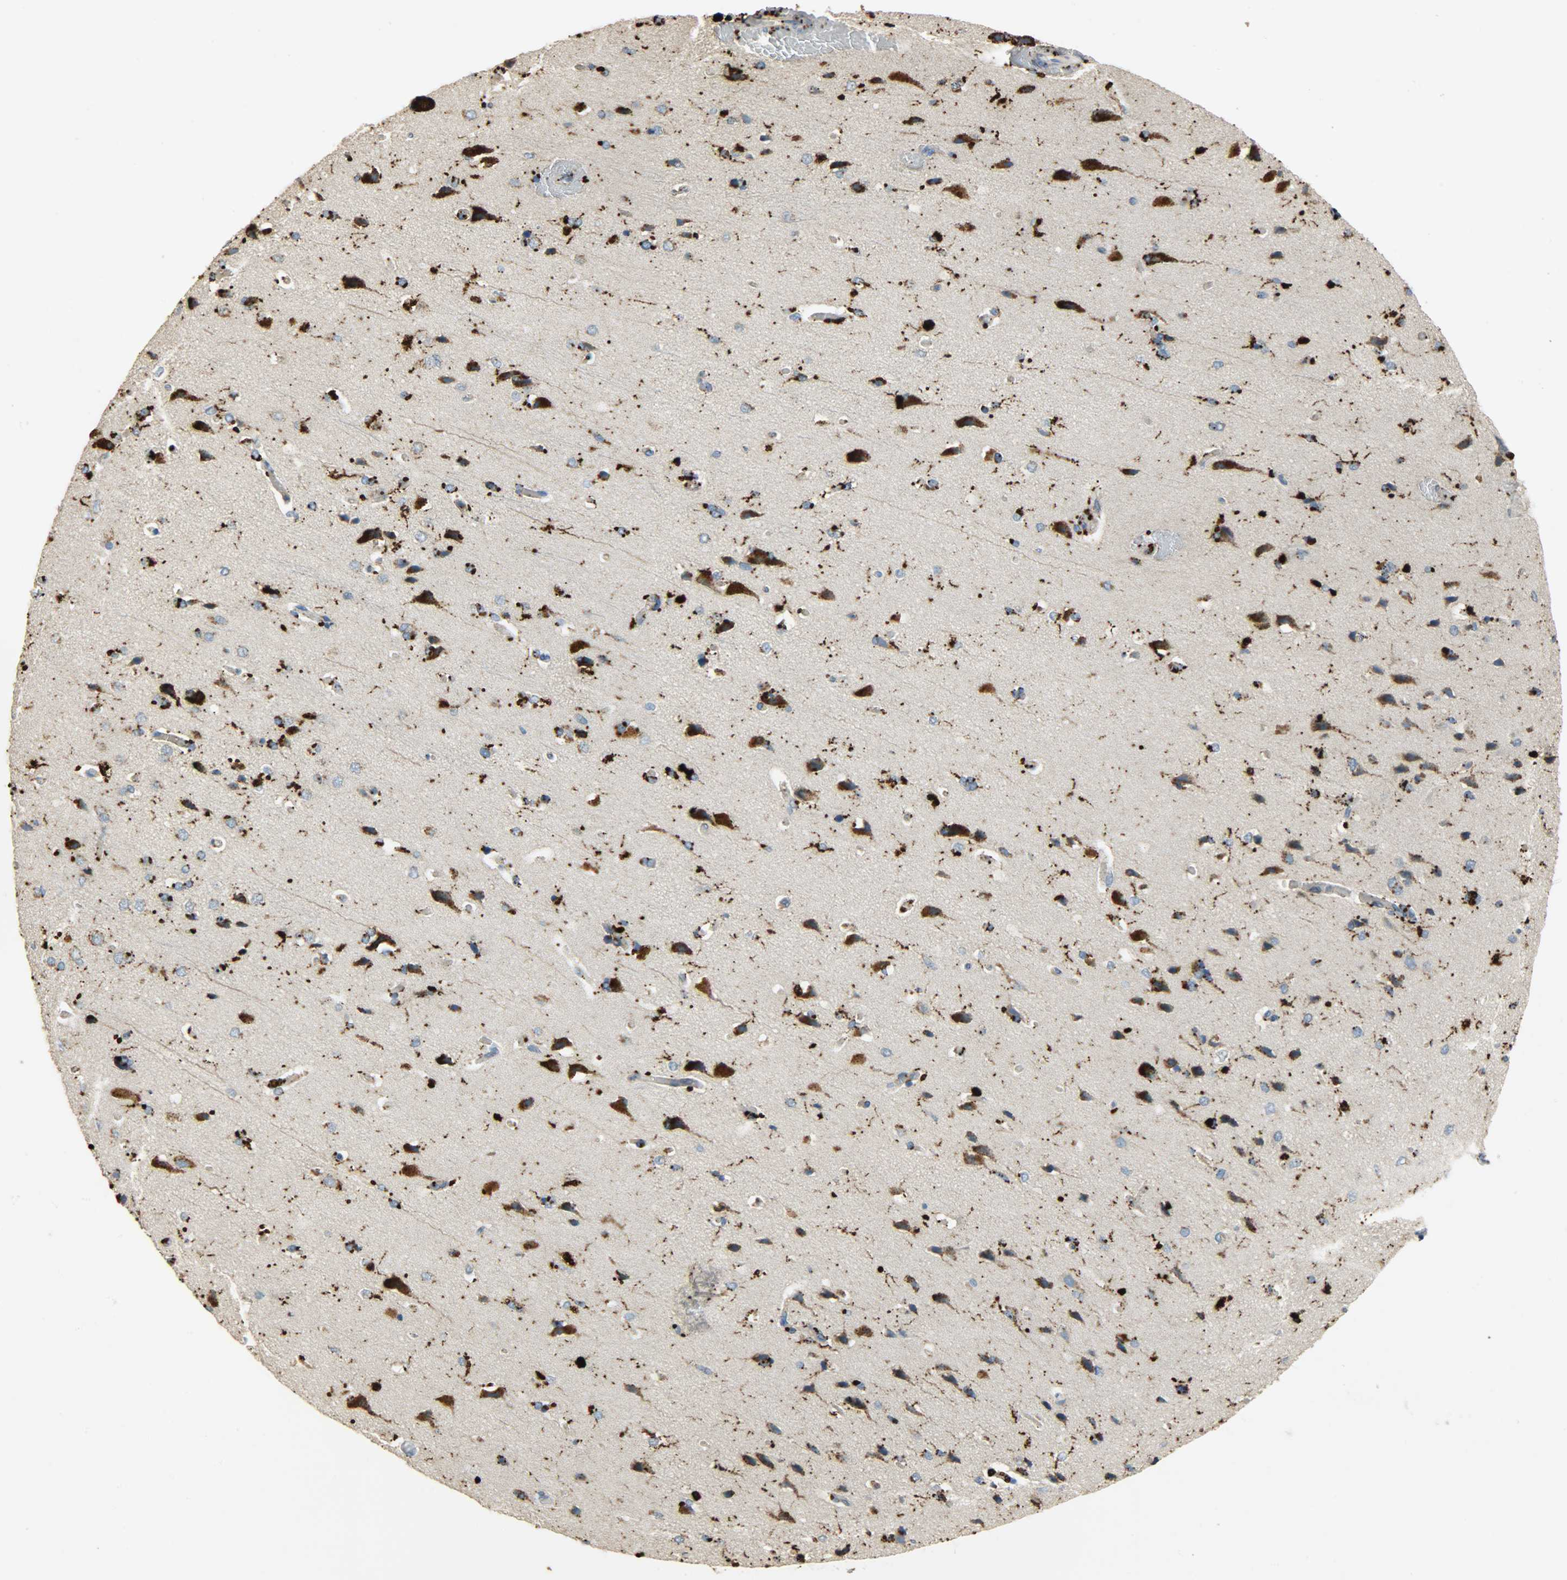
{"staining": {"intensity": "negative", "quantity": "none", "location": "none"}, "tissue": "cerebral cortex", "cell_type": "Endothelial cells", "image_type": "normal", "snomed": [{"axis": "morphology", "description": "Normal tissue, NOS"}, {"axis": "topography", "description": "Cerebral cortex"}], "caption": "Protein analysis of benign cerebral cortex displays no significant positivity in endothelial cells.", "gene": "ASAH1", "patient": {"sex": "male", "age": 62}}